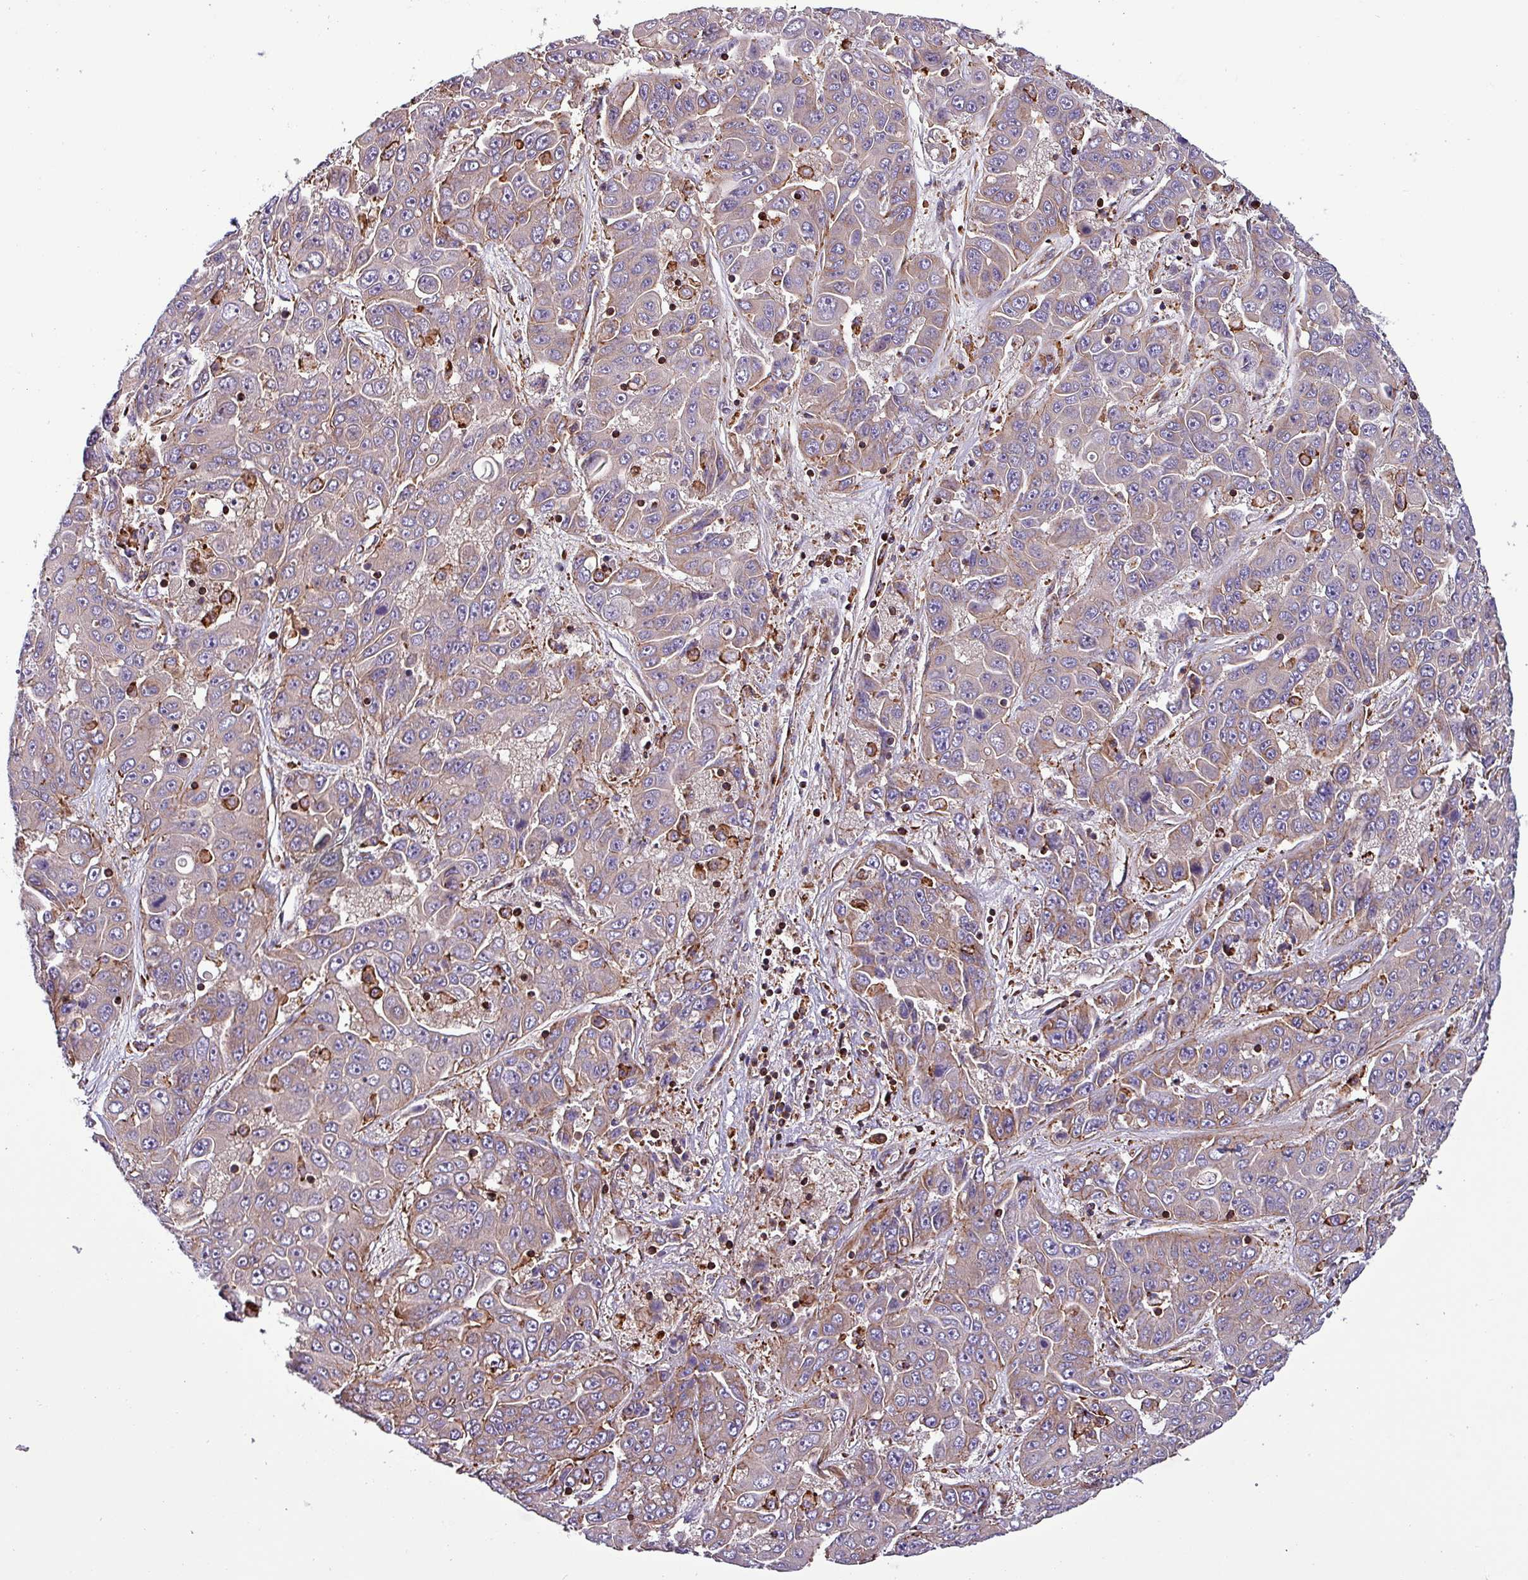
{"staining": {"intensity": "negative", "quantity": "none", "location": "none"}, "tissue": "liver cancer", "cell_type": "Tumor cells", "image_type": "cancer", "snomed": [{"axis": "morphology", "description": "Cholangiocarcinoma"}, {"axis": "topography", "description": "Liver"}], "caption": "Tumor cells are negative for brown protein staining in cholangiocarcinoma (liver).", "gene": "VAMP4", "patient": {"sex": "female", "age": 52}}